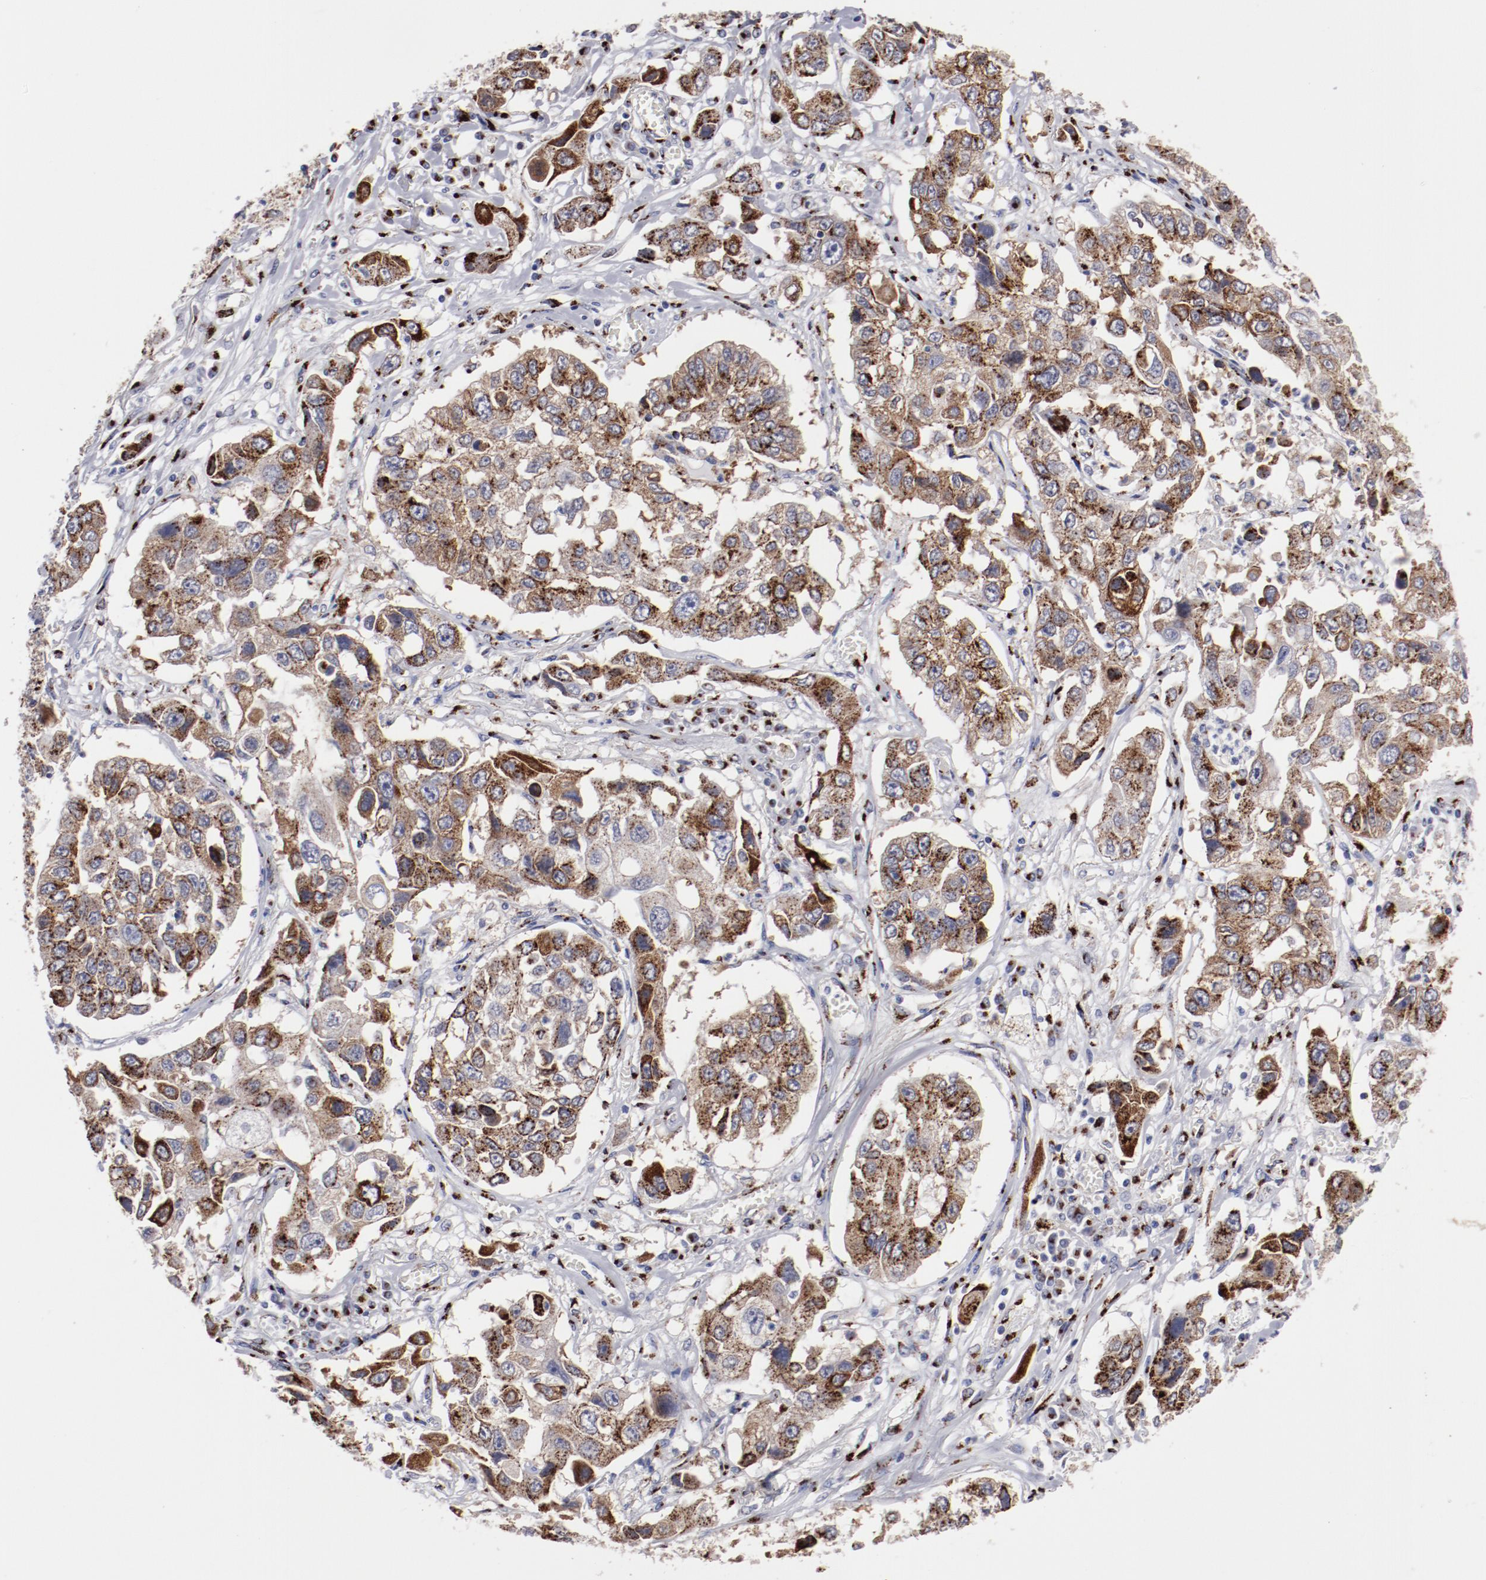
{"staining": {"intensity": "strong", "quantity": ">75%", "location": "cytoplasmic/membranous"}, "tissue": "lung cancer", "cell_type": "Tumor cells", "image_type": "cancer", "snomed": [{"axis": "morphology", "description": "Squamous cell carcinoma, NOS"}, {"axis": "topography", "description": "Lung"}], "caption": "Immunohistochemical staining of lung cancer (squamous cell carcinoma) exhibits high levels of strong cytoplasmic/membranous staining in approximately >75% of tumor cells. (DAB (3,3'-diaminobenzidine) IHC, brown staining for protein, blue staining for nuclei).", "gene": "GOLIM4", "patient": {"sex": "male", "age": 71}}